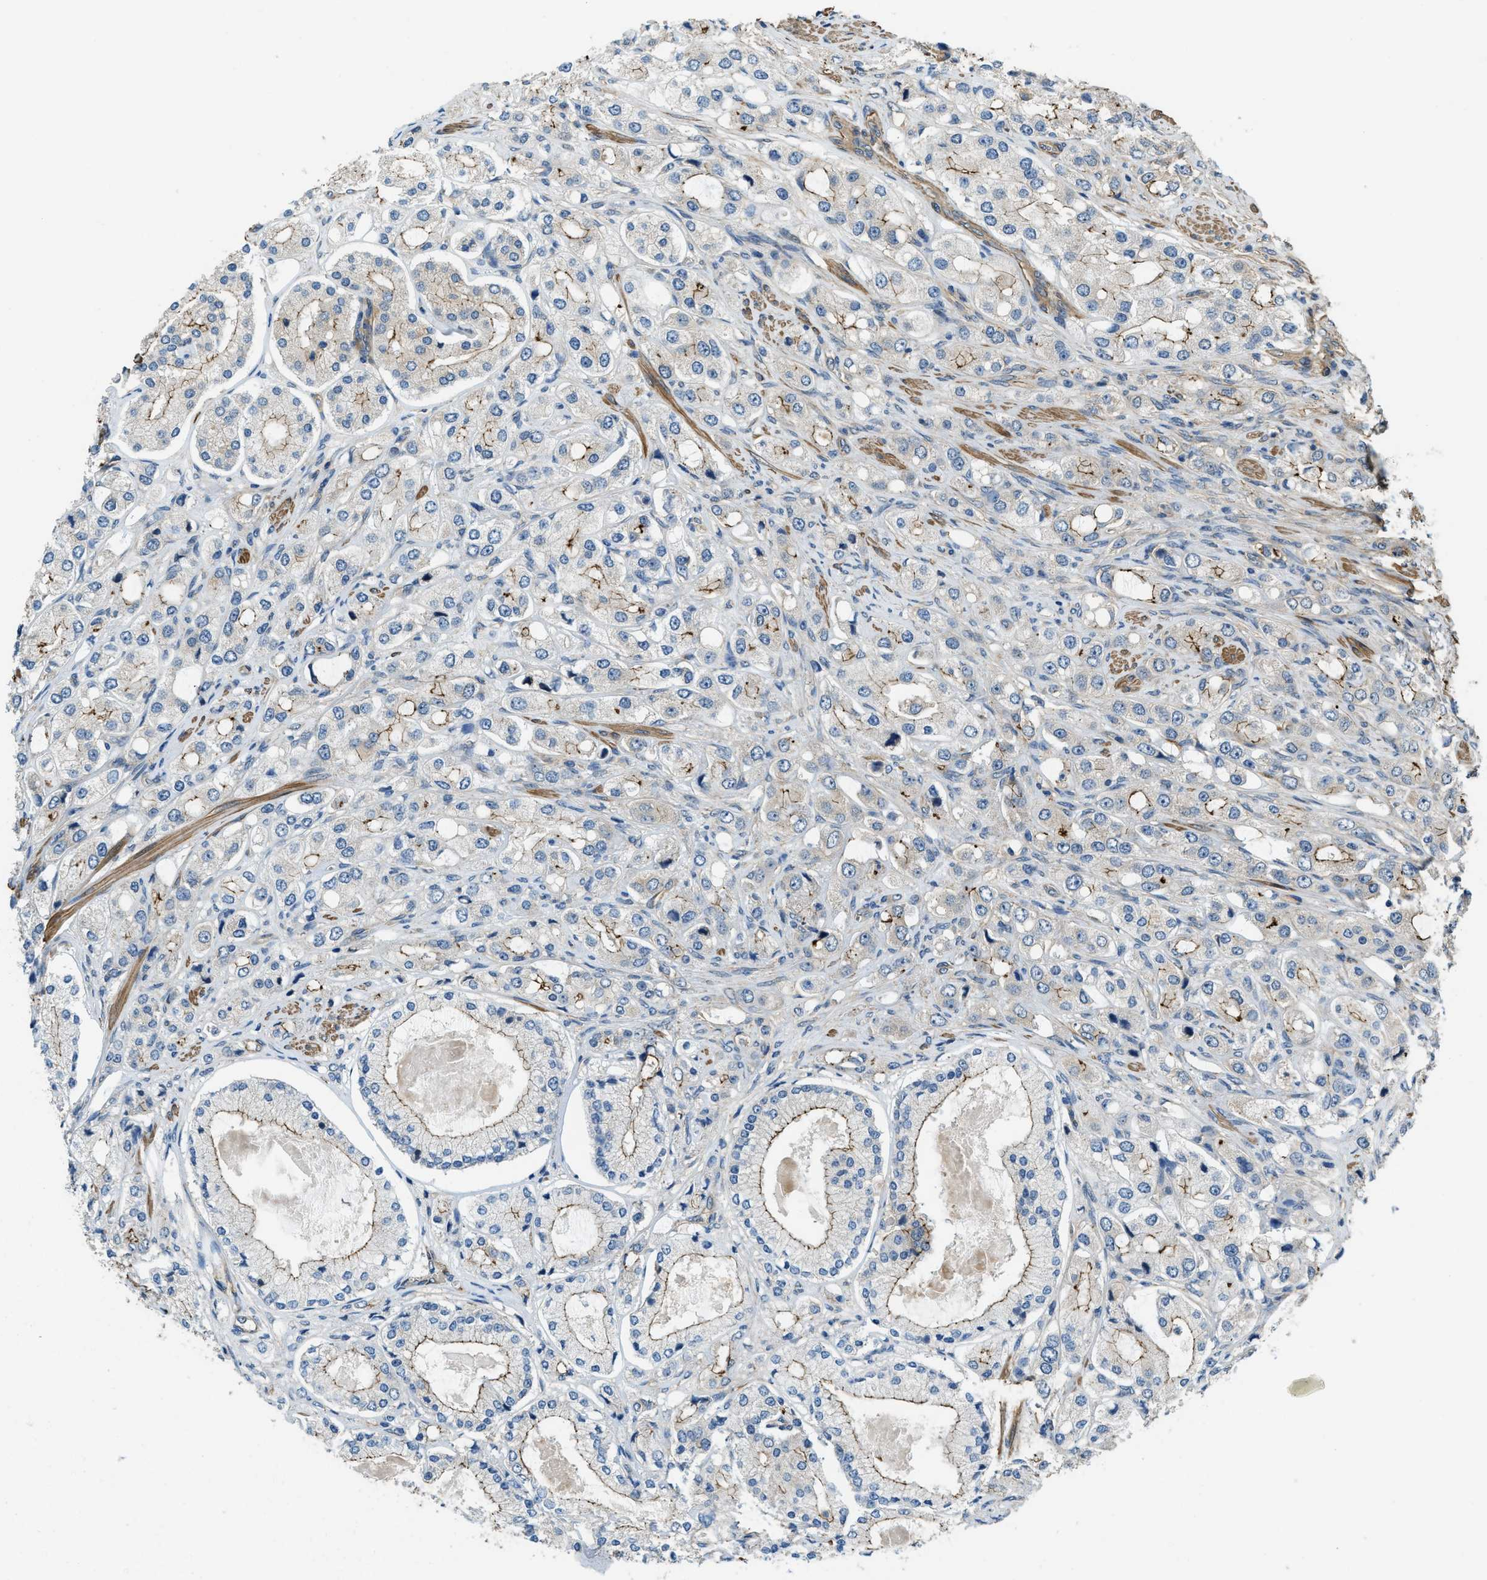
{"staining": {"intensity": "moderate", "quantity": "<25%", "location": "cytoplasmic/membranous"}, "tissue": "prostate cancer", "cell_type": "Tumor cells", "image_type": "cancer", "snomed": [{"axis": "morphology", "description": "Adenocarcinoma, High grade"}, {"axis": "topography", "description": "Prostate"}], "caption": "Protein expression analysis of prostate adenocarcinoma (high-grade) exhibits moderate cytoplasmic/membranous staining in about <25% of tumor cells. (IHC, brightfield microscopy, high magnification).", "gene": "CGN", "patient": {"sex": "male", "age": 65}}